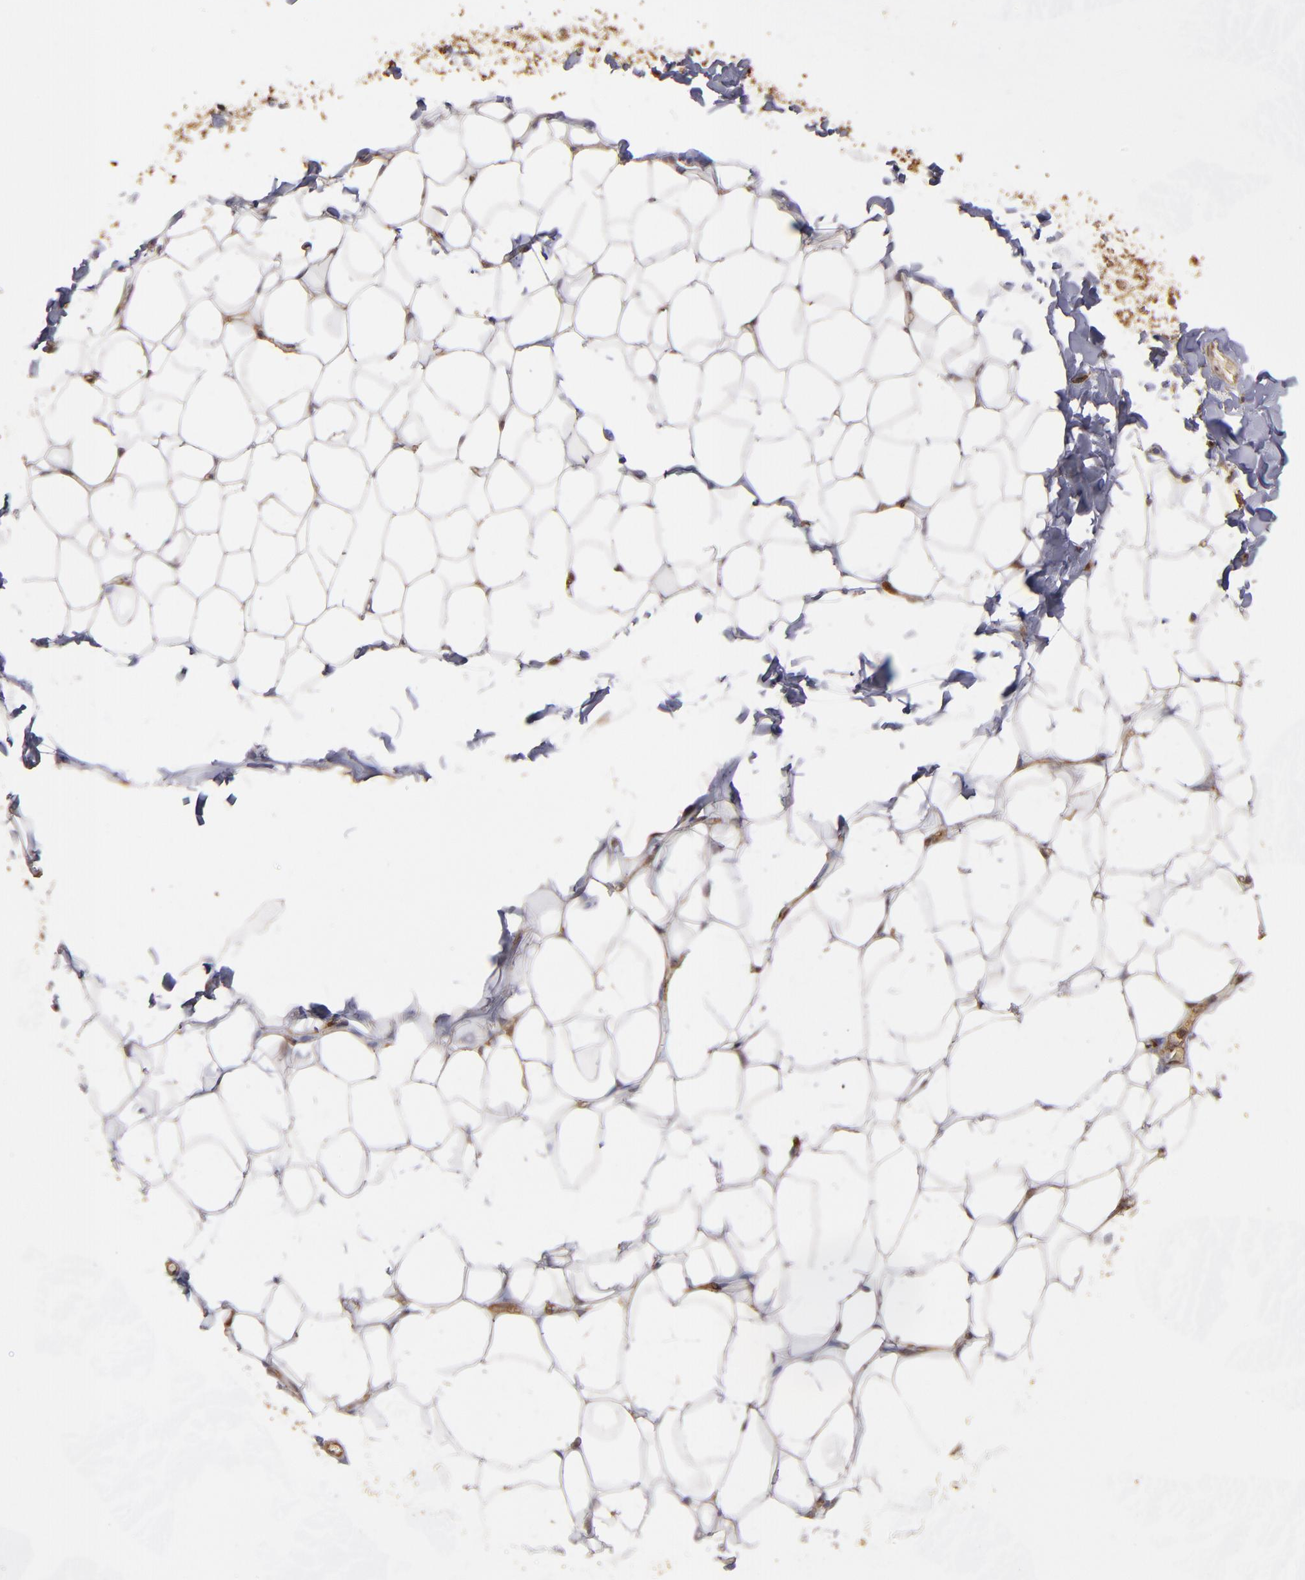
{"staining": {"intensity": "moderate", "quantity": ">75%", "location": "cytoplasmic/membranous"}, "tissue": "adipose tissue", "cell_type": "Adipocytes", "image_type": "normal", "snomed": [{"axis": "morphology", "description": "Normal tissue, NOS"}, {"axis": "topography", "description": "Soft tissue"}], "caption": "Protein analysis of benign adipose tissue displays moderate cytoplasmic/membranous expression in about >75% of adipocytes.", "gene": "BDKRB1", "patient": {"sex": "male", "age": 26}}